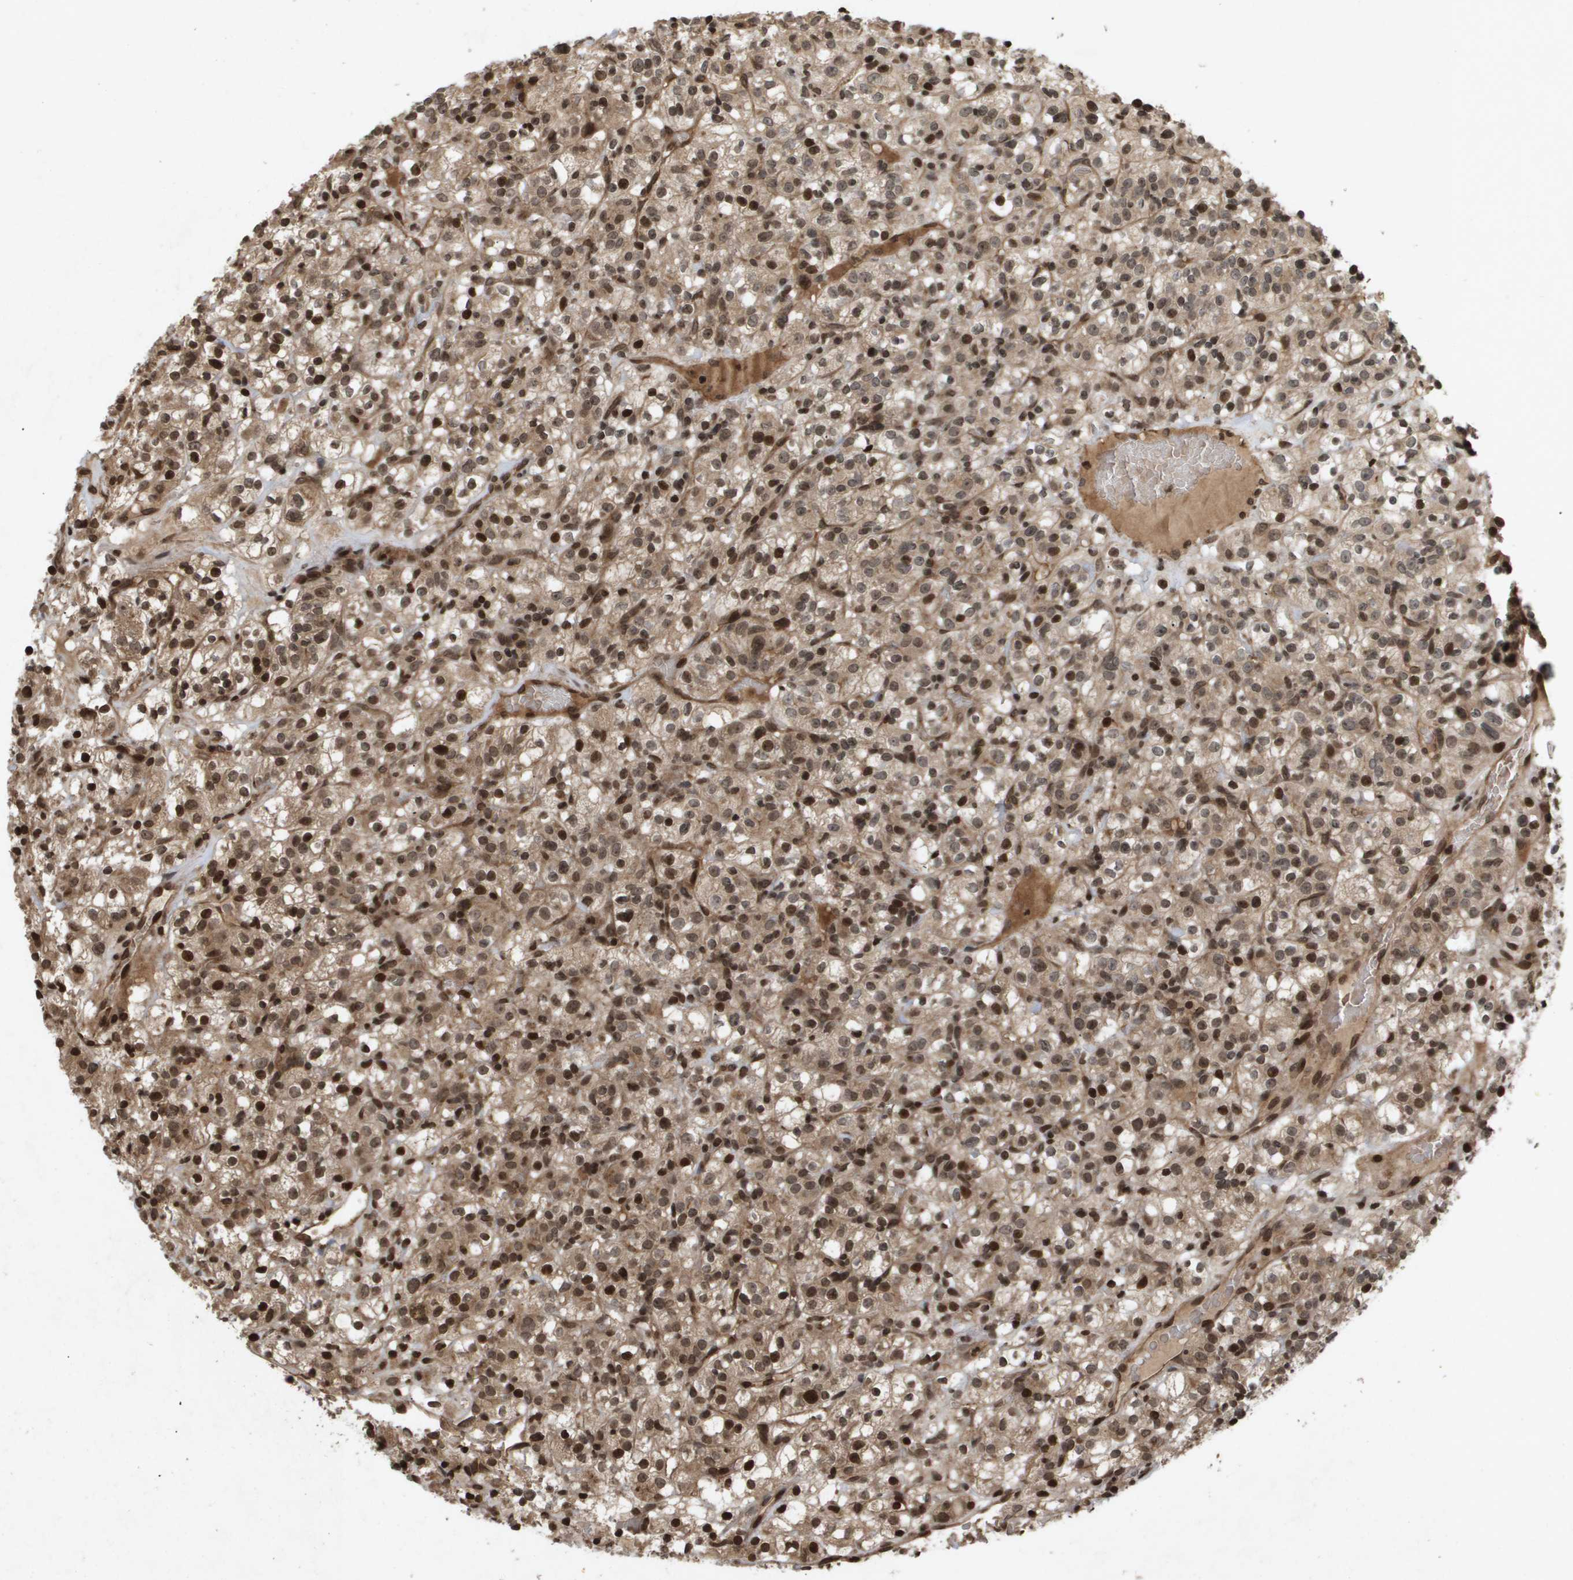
{"staining": {"intensity": "moderate", "quantity": ">75%", "location": "cytoplasmic/membranous,nuclear"}, "tissue": "renal cancer", "cell_type": "Tumor cells", "image_type": "cancer", "snomed": [{"axis": "morphology", "description": "Normal tissue, NOS"}, {"axis": "morphology", "description": "Adenocarcinoma, NOS"}, {"axis": "topography", "description": "Kidney"}], "caption": "This is a micrograph of immunohistochemistry staining of renal adenocarcinoma, which shows moderate positivity in the cytoplasmic/membranous and nuclear of tumor cells.", "gene": "HSPA6", "patient": {"sex": "female", "age": 72}}